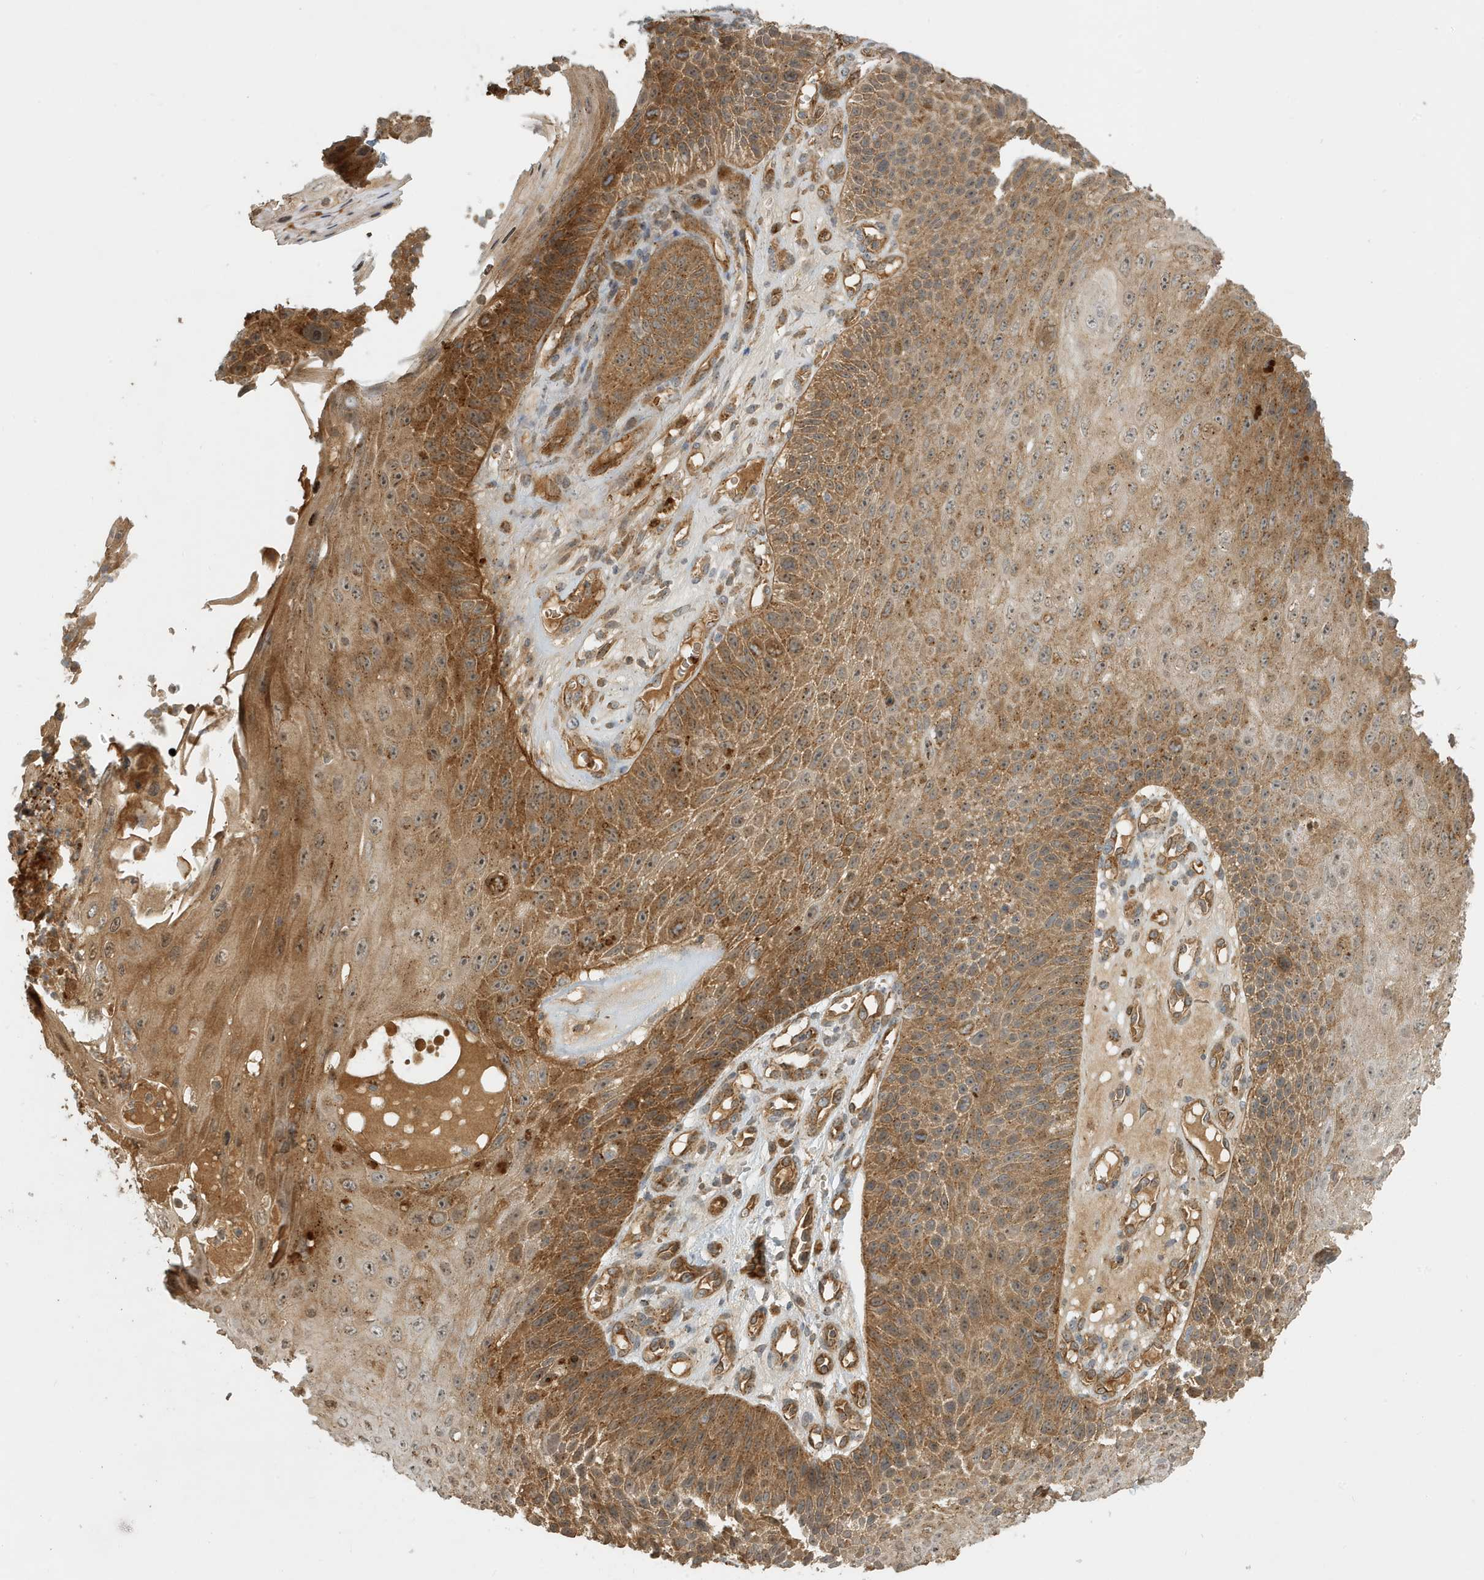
{"staining": {"intensity": "moderate", "quantity": ">75%", "location": "cytoplasmic/membranous,nuclear"}, "tissue": "skin cancer", "cell_type": "Tumor cells", "image_type": "cancer", "snomed": [{"axis": "morphology", "description": "Squamous cell carcinoma, NOS"}, {"axis": "topography", "description": "Skin"}], "caption": "Protein positivity by IHC demonstrates moderate cytoplasmic/membranous and nuclear expression in approximately >75% of tumor cells in skin squamous cell carcinoma.", "gene": "FYCO1", "patient": {"sex": "female", "age": 88}}